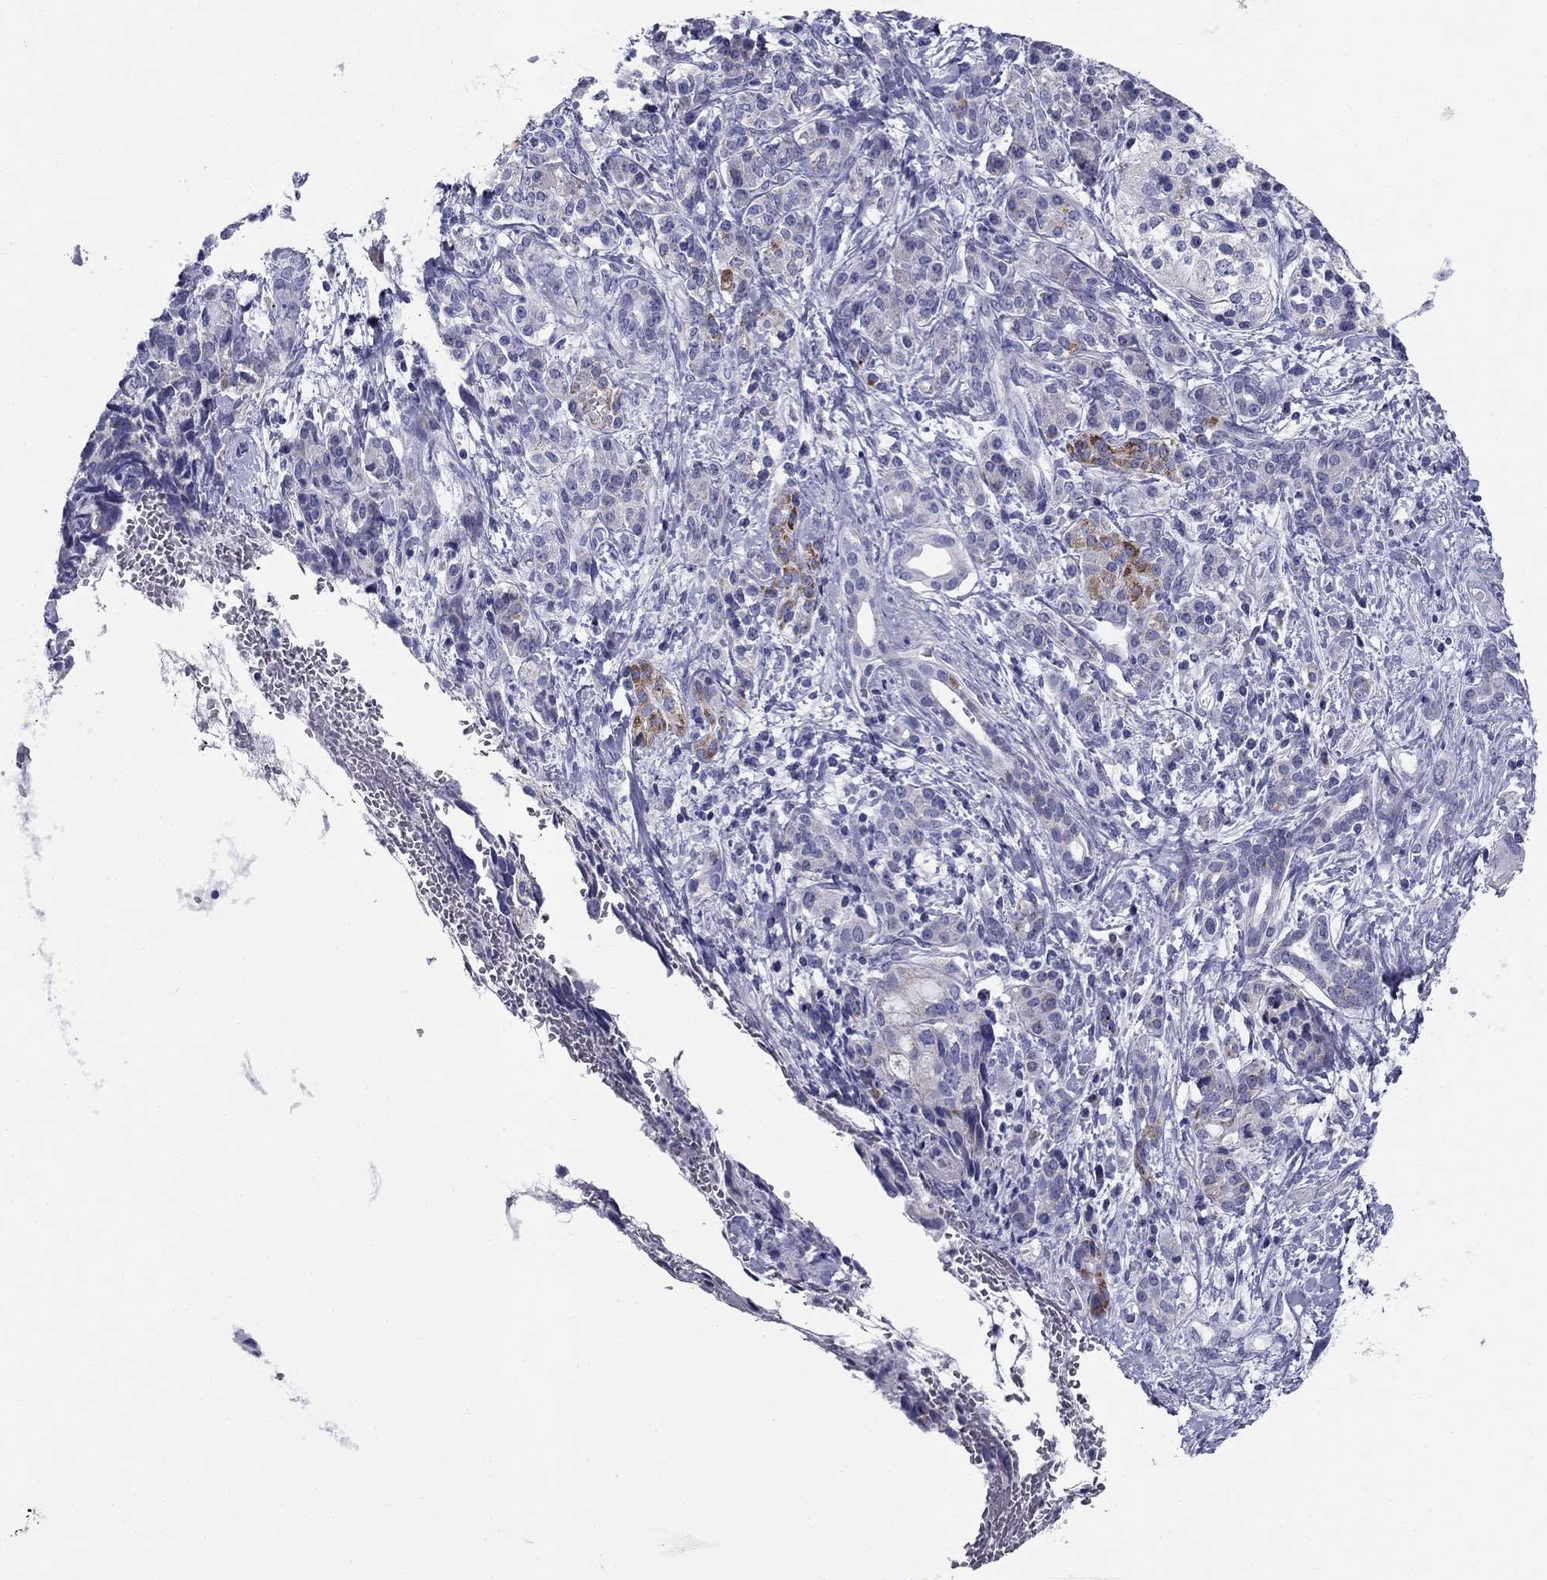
{"staining": {"intensity": "negative", "quantity": "none", "location": "none"}, "tissue": "pancreatic cancer", "cell_type": "Tumor cells", "image_type": "cancer", "snomed": [{"axis": "morphology", "description": "Adenocarcinoma, NOS"}, {"axis": "topography", "description": "Pancreas"}], "caption": "Immunohistochemistry photomicrograph of human pancreatic cancer stained for a protein (brown), which displays no expression in tumor cells.", "gene": "ZP2", "patient": {"sex": "female", "age": 56}}